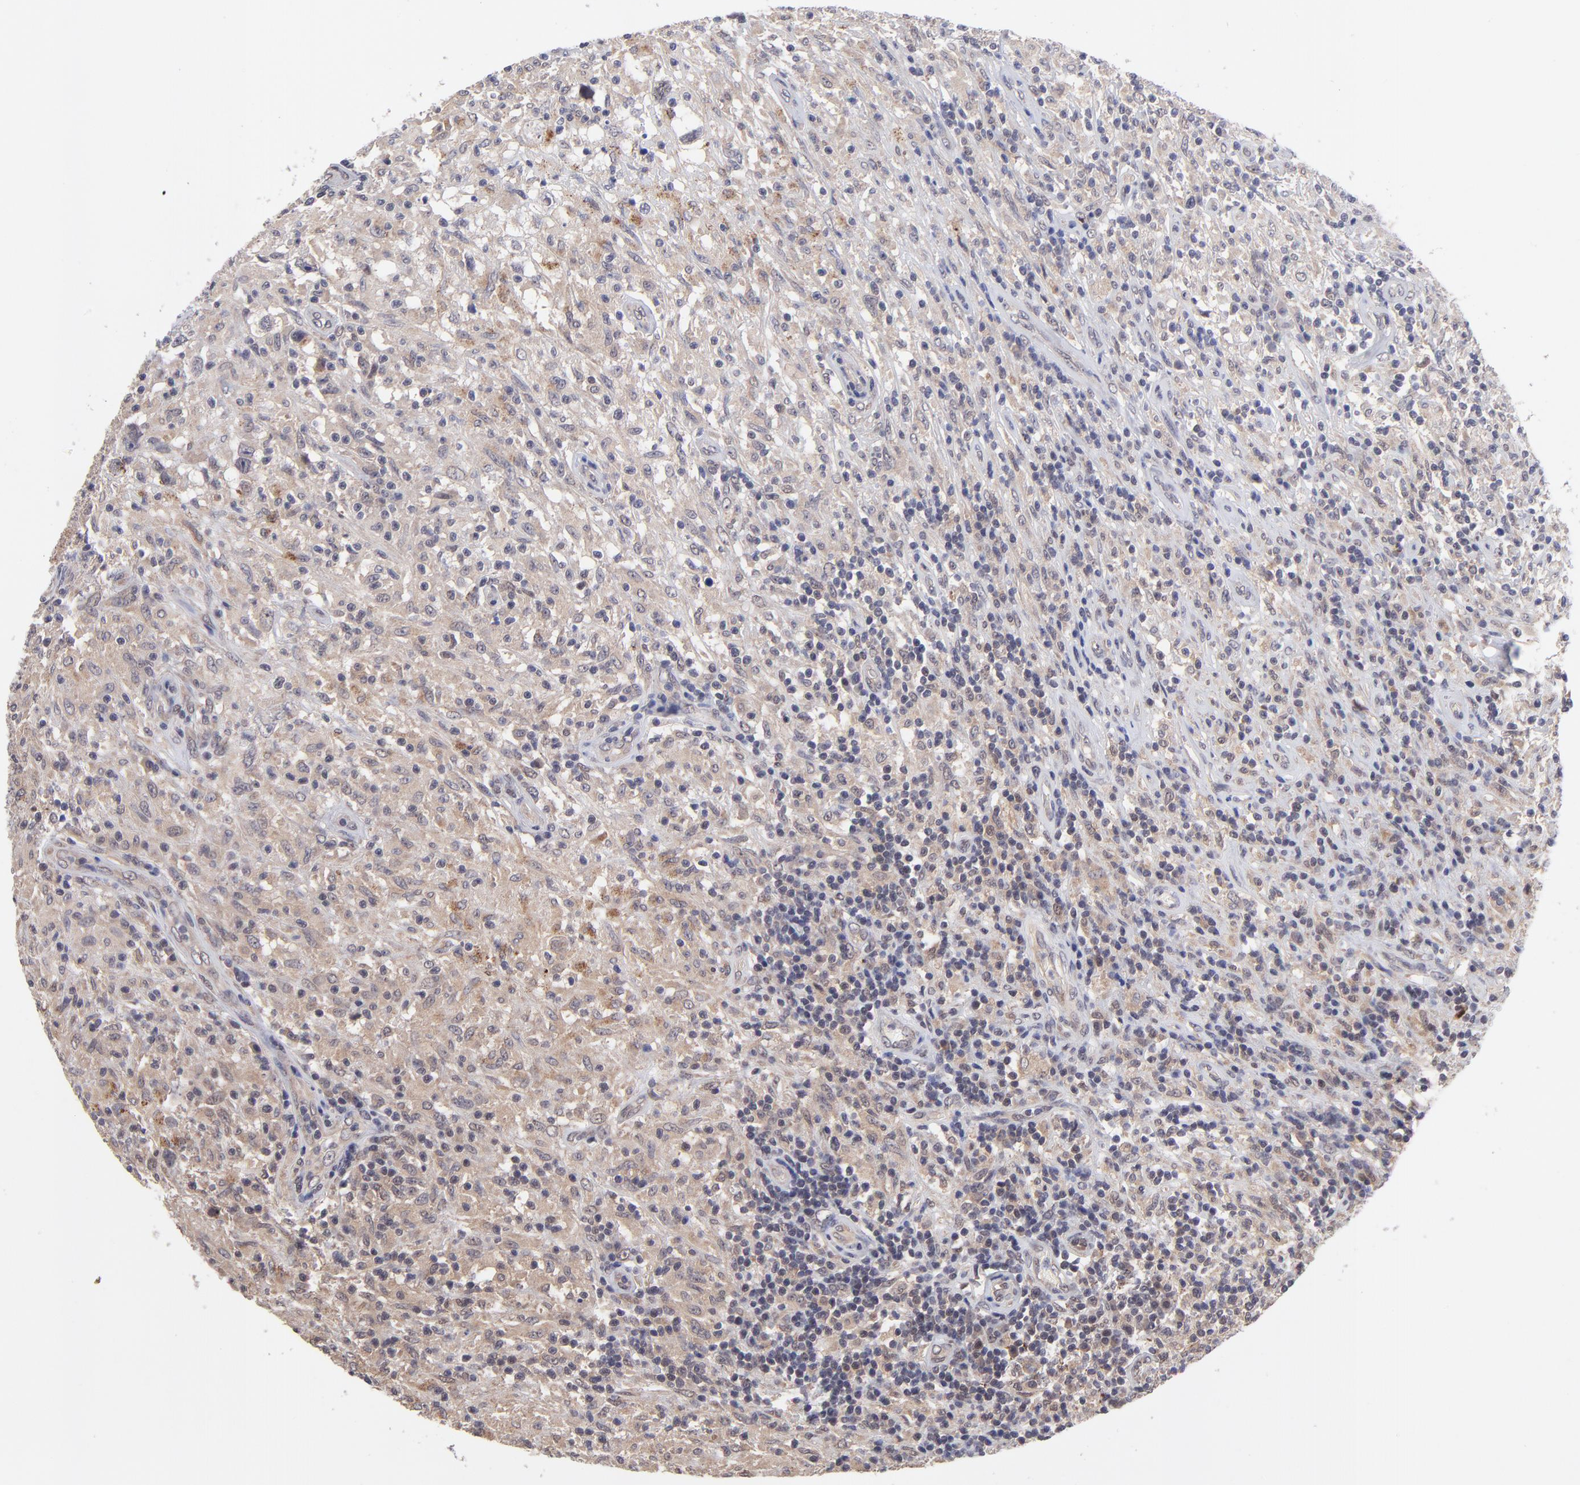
{"staining": {"intensity": "weak", "quantity": ">75%", "location": "cytoplasmic/membranous"}, "tissue": "testis cancer", "cell_type": "Tumor cells", "image_type": "cancer", "snomed": [{"axis": "morphology", "description": "Seminoma, NOS"}, {"axis": "topography", "description": "Testis"}], "caption": "Immunohistochemistry (DAB) staining of testis cancer (seminoma) demonstrates weak cytoplasmic/membranous protein staining in approximately >75% of tumor cells.", "gene": "ZNF747", "patient": {"sex": "male", "age": 34}}